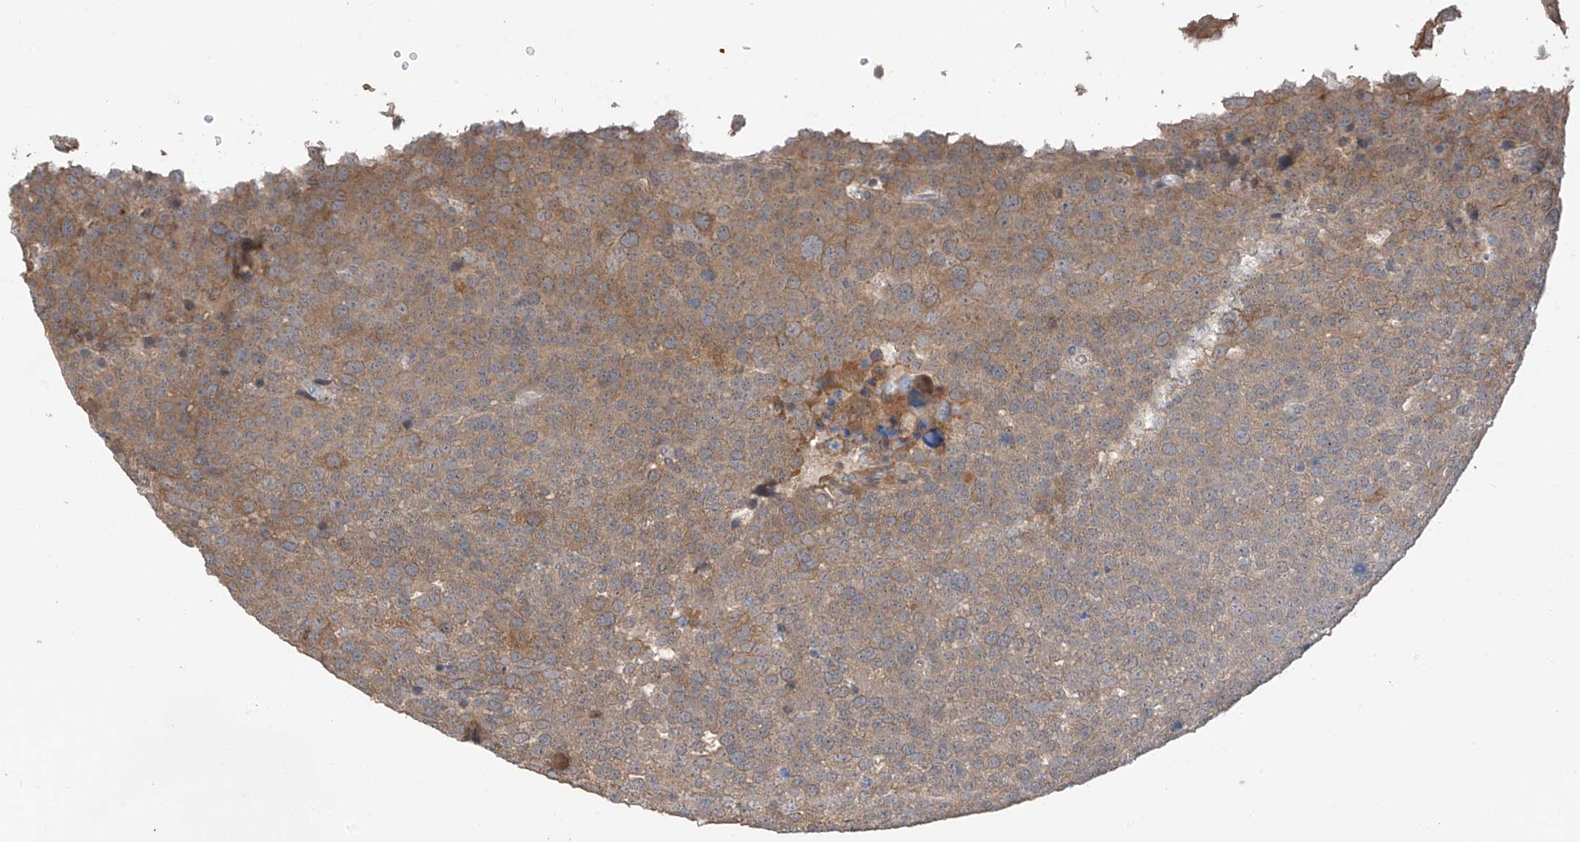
{"staining": {"intensity": "moderate", "quantity": ">75%", "location": "cytoplasmic/membranous"}, "tissue": "testis cancer", "cell_type": "Tumor cells", "image_type": "cancer", "snomed": [{"axis": "morphology", "description": "Seminoma, NOS"}, {"axis": "topography", "description": "Testis"}], "caption": "The immunohistochemical stain labels moderate cytoplasmic/membranous positivity in tumor cells of testis seminoma tissue.", "gene": "RPAIN", "patient": {"sex": "male", "age": 71}}